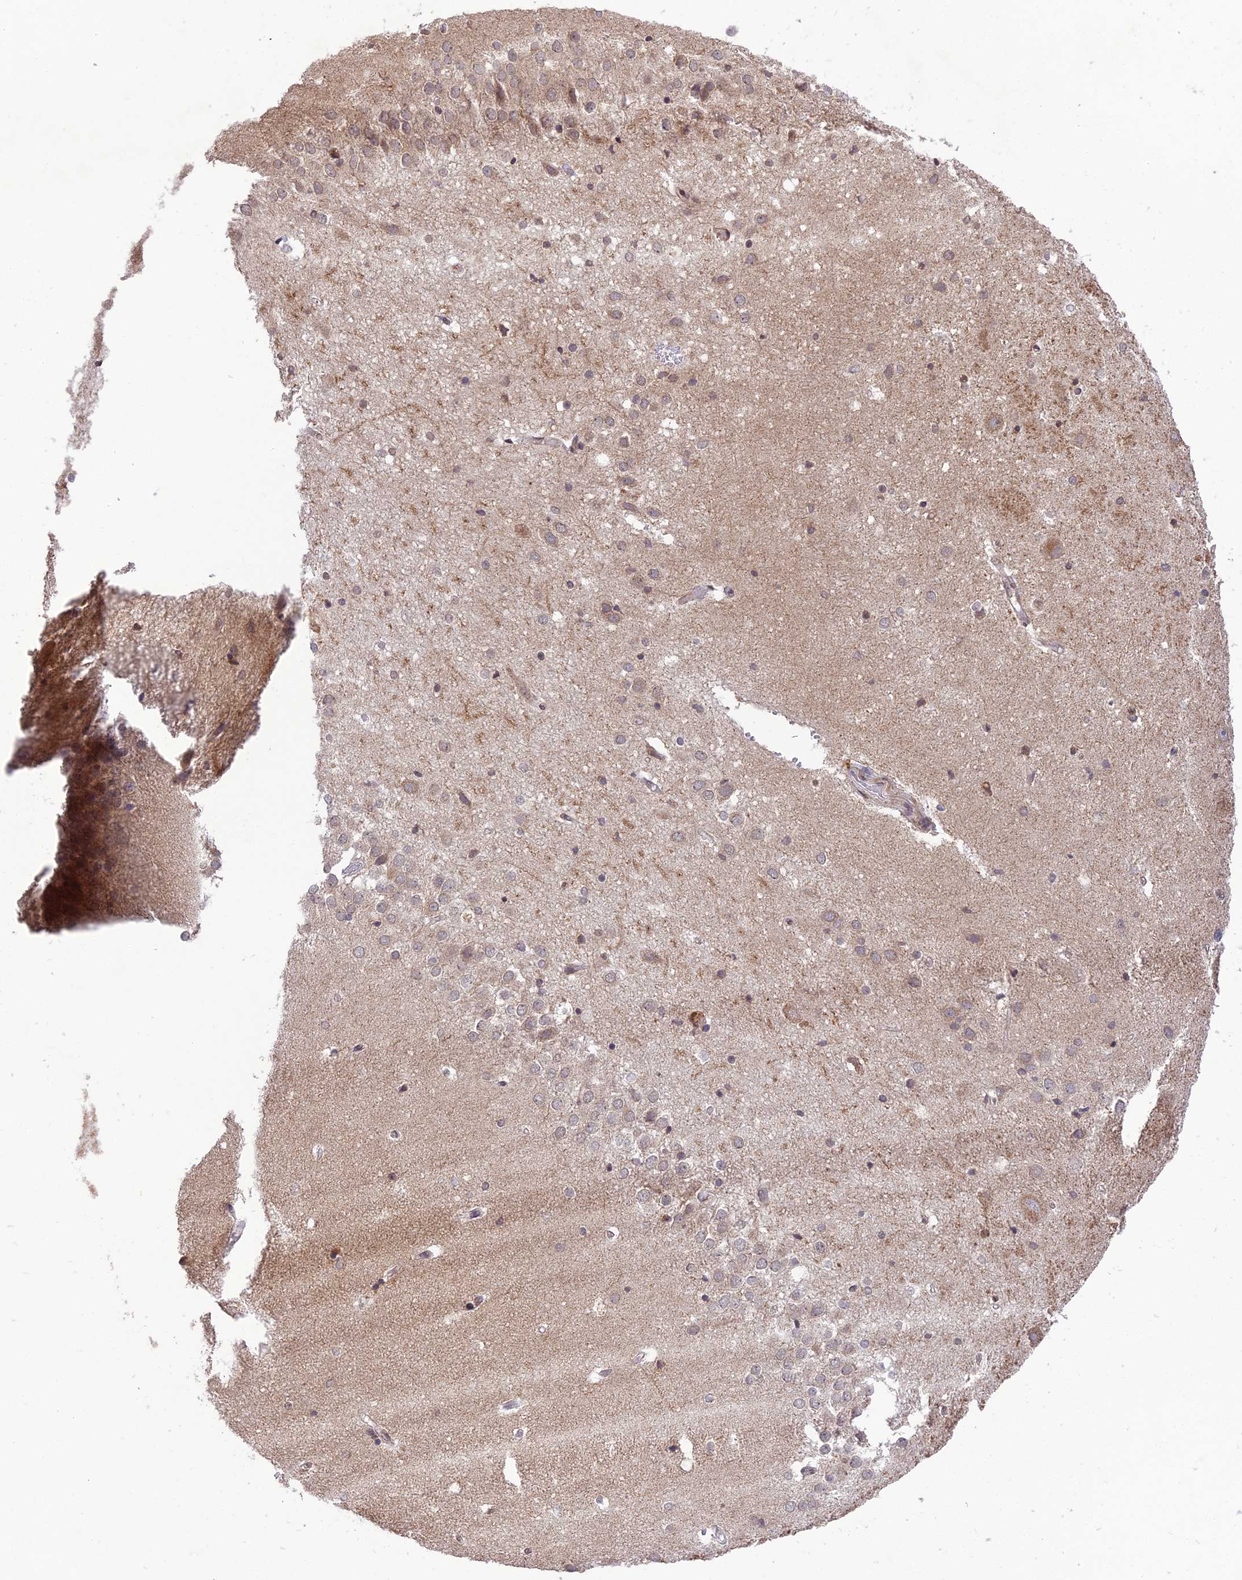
{"staining": {"intensity": "weak", "quantity": "<25%", "location": "cytoplasmic/membranous"}, "tissue": "hippocampus", "cell_type": "Glial cells", "image_type": "normal", "snomed": [{"axis": "morphology", "description": "Normal tissue, NOS"}, {"axis": "topography", "description": "Hippocampus"}], "caption": "Immunohistochemistry (IHC) photomicrograph of unremarkable human hippocampus stained for a protein (brown), which reveals no staining in glial cells.", "gene": "ERG28", "patient": {"sex": "female", "age": 52}}